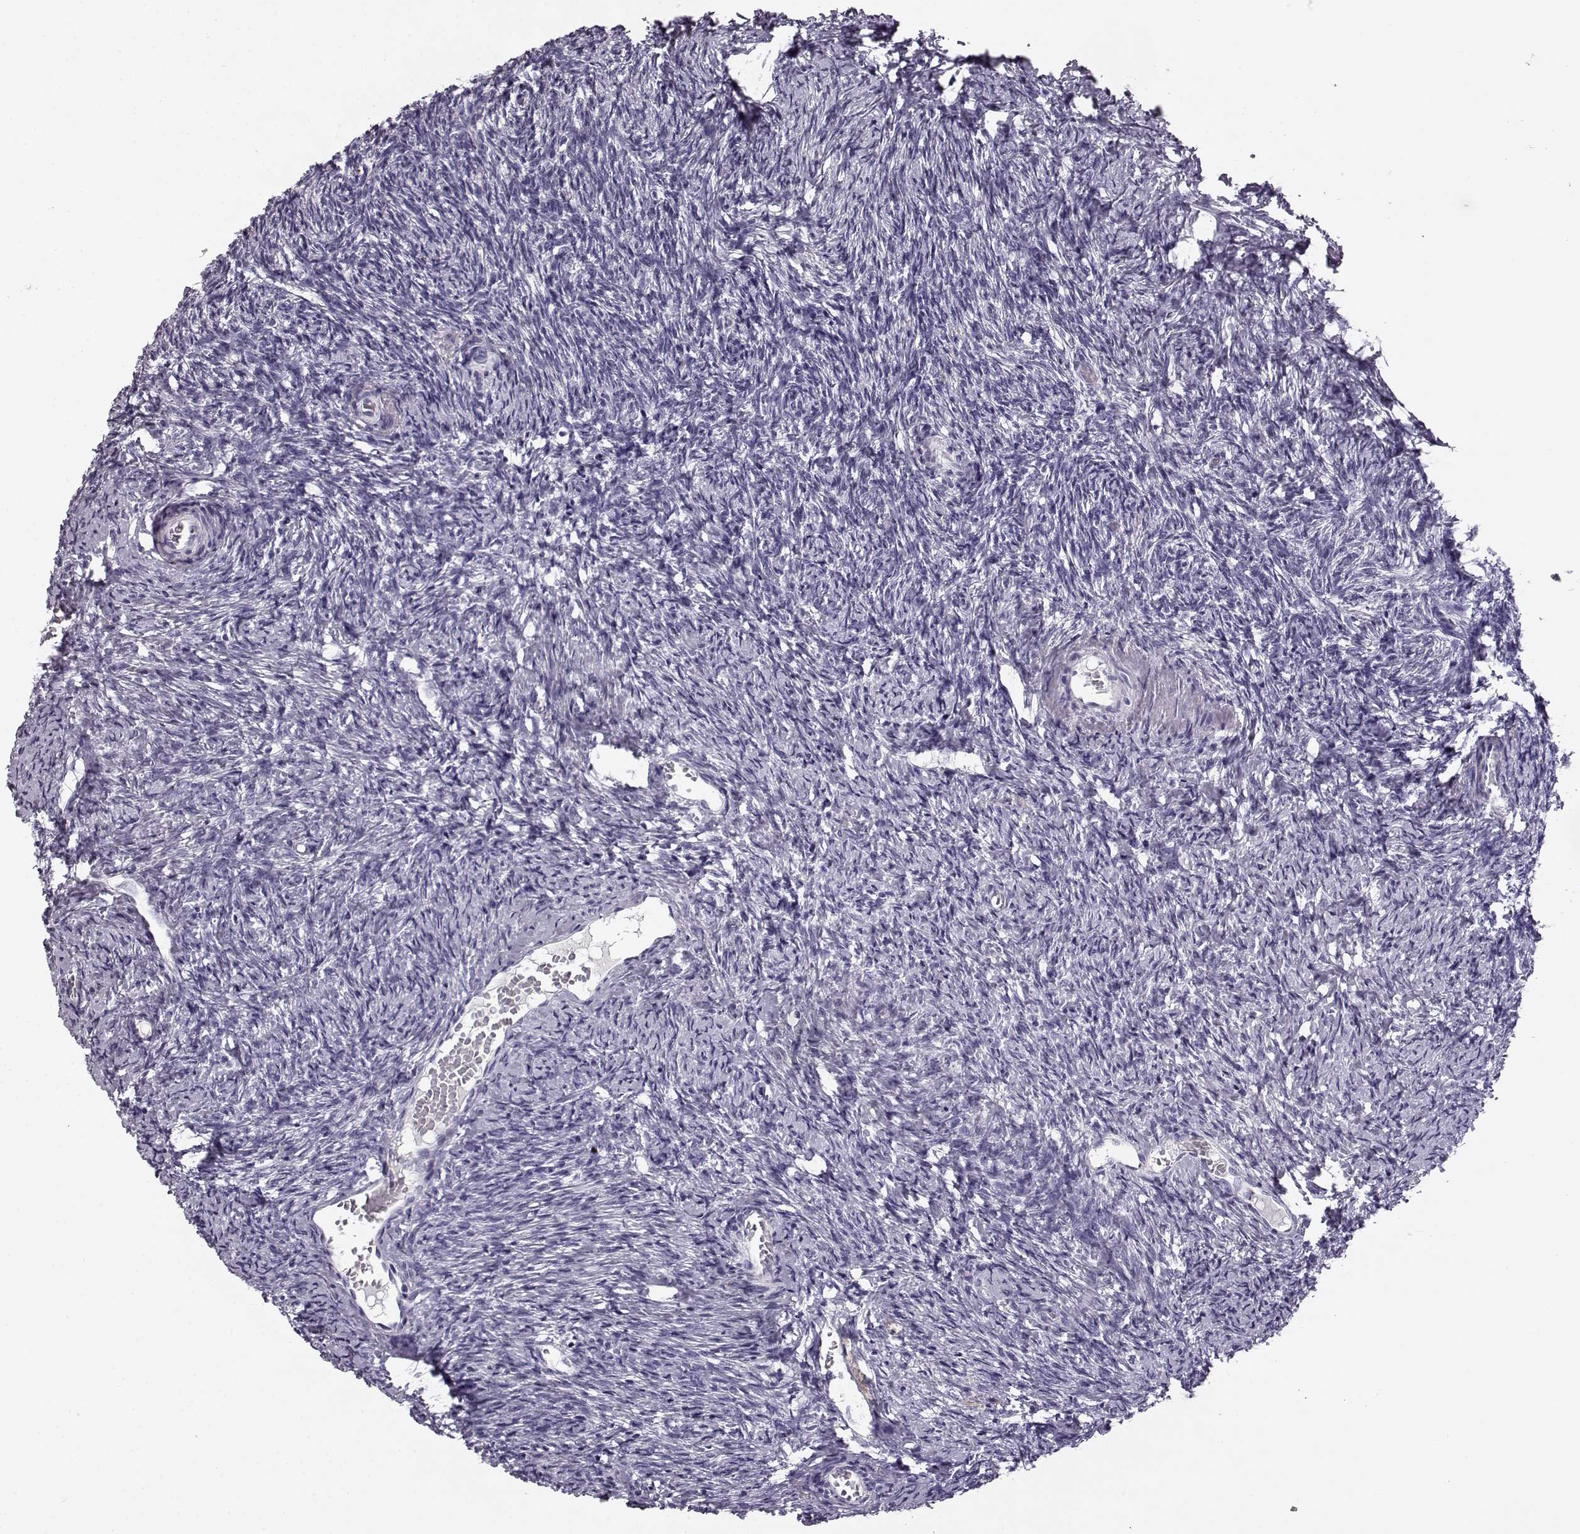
{"staining": {"intensity": "negative", "quantity": "none", "location": "none"}, "tissue": "ovary", "cell_type": "Follicle cells", "image_type": "normal", "snomed": [{"axis": "morphology", "description": "Normal tissue, NOS"}, {"axis": "topography", "description": "Ovary"}], "caption": "There is no significant staining in follicle cells of ovary.", "gene": "BFSP2", "patient": {"sex": "female", "age": 39}}